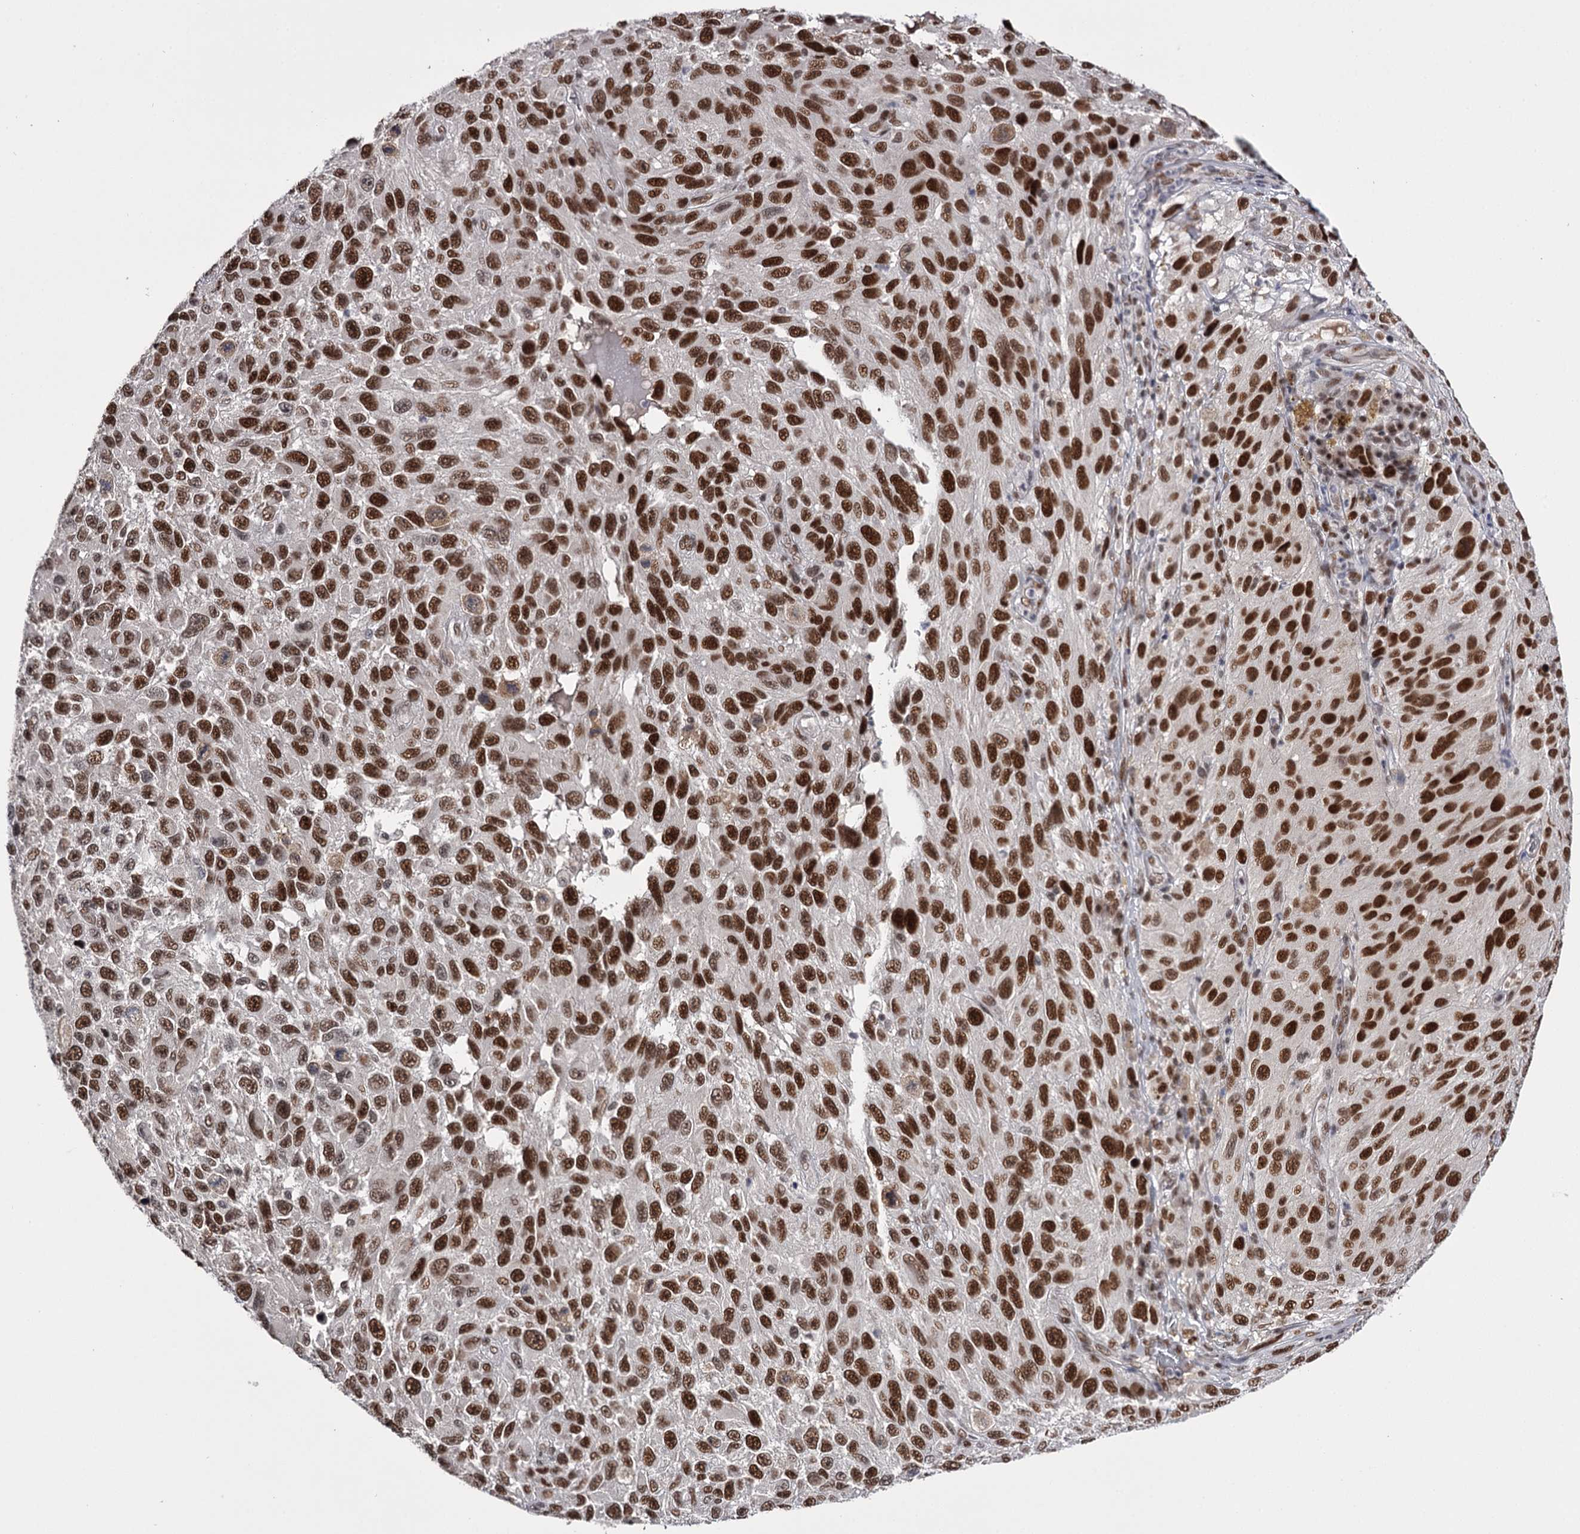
{"staining": {"intensity": "strong", "quantity": ">75%", "location": "nuclear"}, "tissue": "melanoma", "cell_type": "Tumor cells", "image_type": "cancer", "snomed": [{"axis": "morphology", "description": "Malignant melanoma, NOS"}, {"axis": "topography", "description": "Skin"}], "caption": "A brown stain shows strong nuclear expression of a protein in malignant melanoma tumor cells.", "gene": "TTC33", "patient": {"sex": "female", "age": 96}}